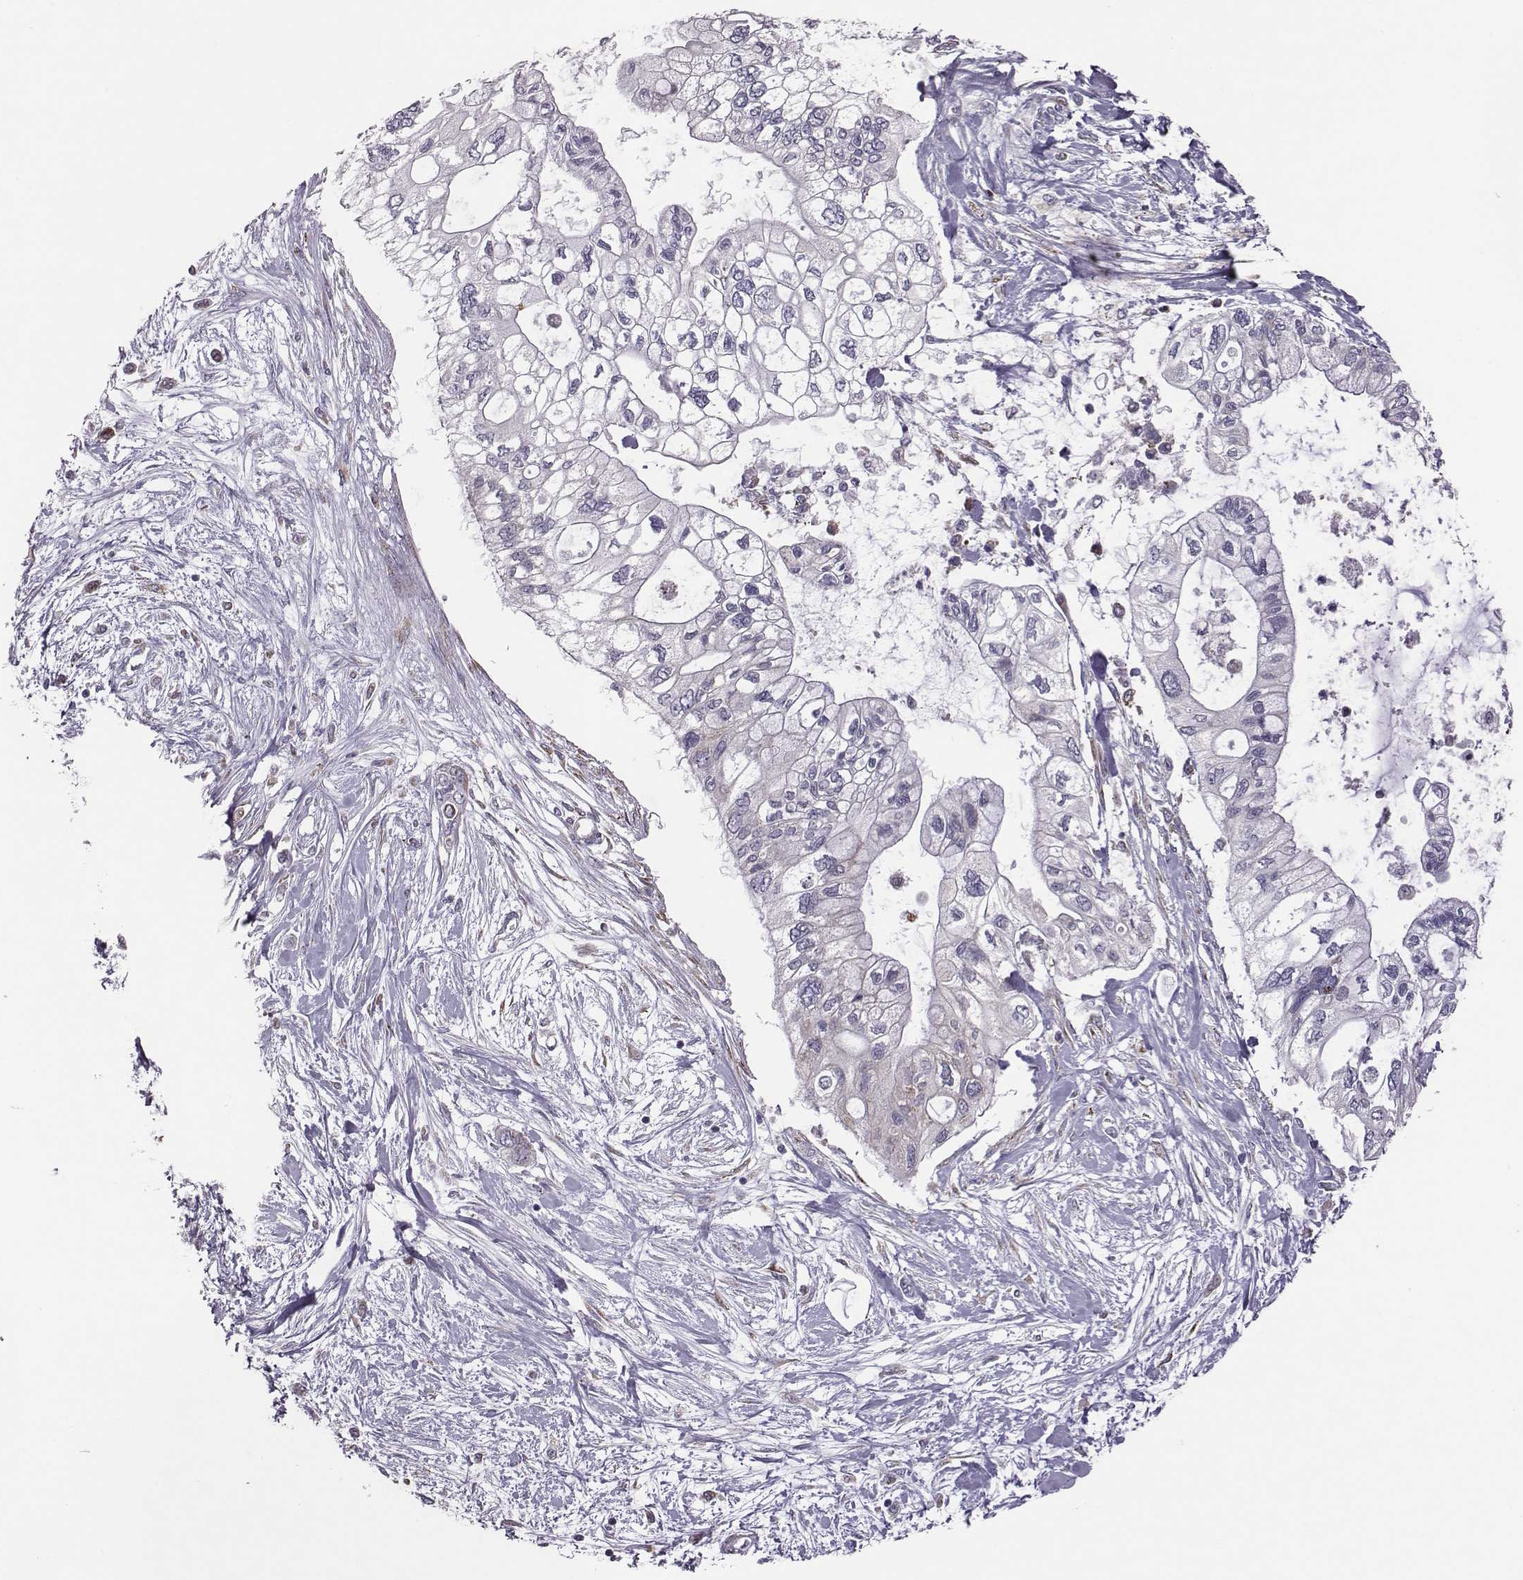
{"staining": {"intensity": "negative", "quantity": "none", "location": "none"}, "tissue": "pancreatic cancer", "cell_type": "Tumor cells", "image_type": "cancer", "snomed": [{"axis": "morphology", "description": "Adenocarcinoma, NOS"}, {"axis": "topography", "description": "Pancreas"}], "caption": "Immunohistochemistry (IHC) histopathology image of human pancreatic adenocarcinoma stained for a protein (brown), which shows no positivity in tumor cells.", "gene": "SELENOI", "patient": {"sex": "female", "age": 77}}